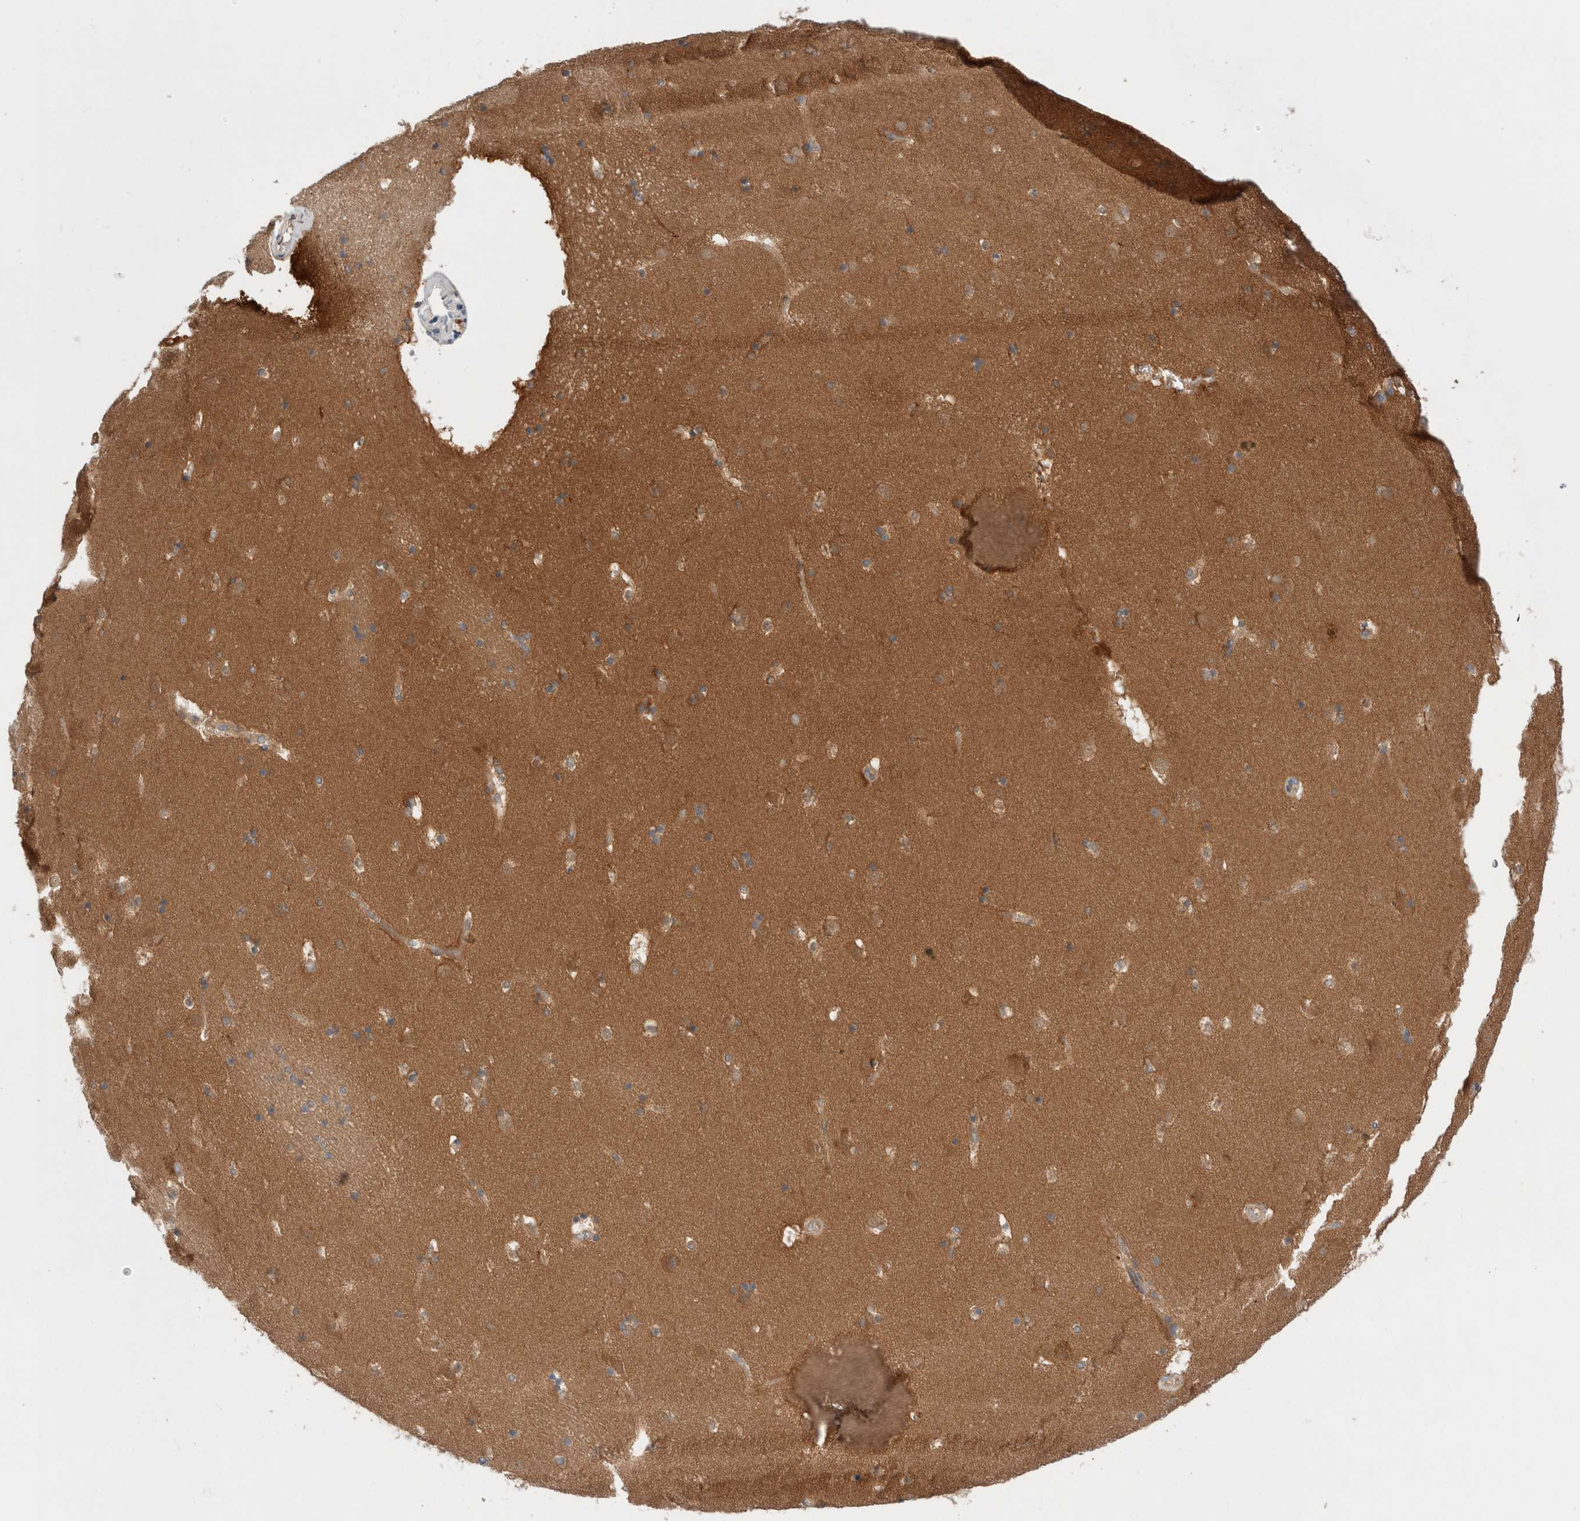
{"staining": {"intensity": "strong", "quantity": "25%-75%", "location": "cytoplasmic/membranous"}, "tissue": "caudate", "cell_type": "Glial cells", "image_type": "normal", "snomed": [{"axis": "morphology", "description": "Normal tissue, NOS"}, {"axis": "topography", "description": "Lateral ventricle wall"}], "caption": "Immunohistochemical staining of unremarkable human caudate shows 25%-75% levels of strong cytoplasmic/membranous protein positivity in about 25%-75% of glial cells. (DAB (3,3'-diaminobenzidine) IHC, brown staining for protein, blue staining for nuclei).", "gene": "KLHL14", "patient": {"sex": "male", "age": 45}}